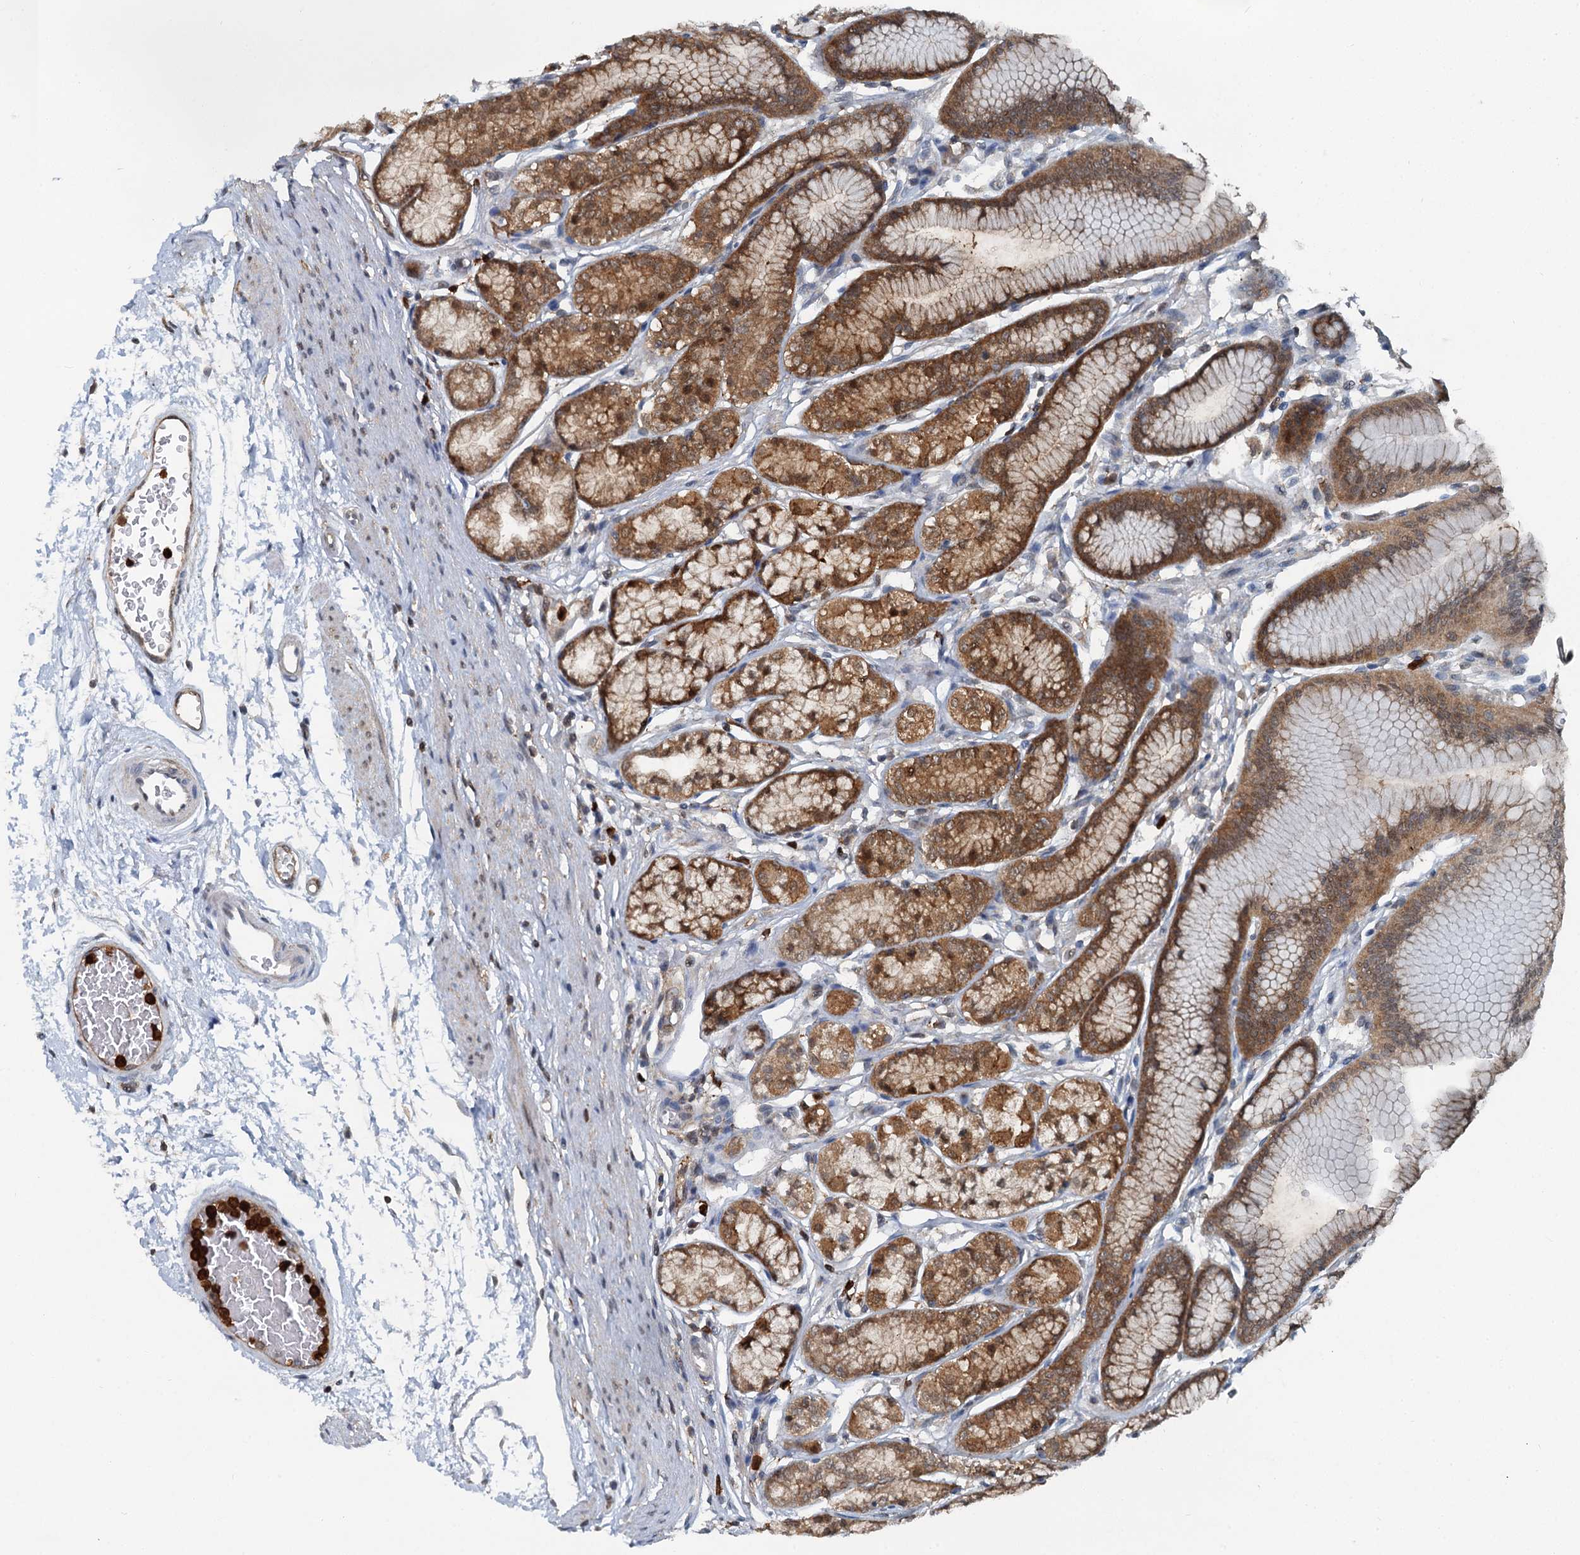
{"staining": {"intensity": "moderate", "quantity": ">75%", "location": "cytoplasmic/membranous"}, "tissue": "stomach", "cell_type": "Glandular cells", "image_type": "normal", "snomed": [{"axis": "morphology", "description": "Normal tissue, NOS"}, {"axis": "morphology", "description": "Adenocarcinoma, NOS"}, {"axis": "morphology", "description": "Adenocarcinoma, High grade"}, {"axis": "topography", "description": "Stomach, upper"}, {"axis": "topography", "description": "Stomach"}], "caption": "Protein staining of unremarkable stomach exhibits moderate cytoplasmic/membranous expression in about >75% of glandular cells. Using DAB (3,3'-diaminobenzidine) (brown) and hematoxylin (blue) stains, captured at high magnification using brightfield microscopy.", "gene": "GPI", "patient": {"sex": "female", "age": 65}}